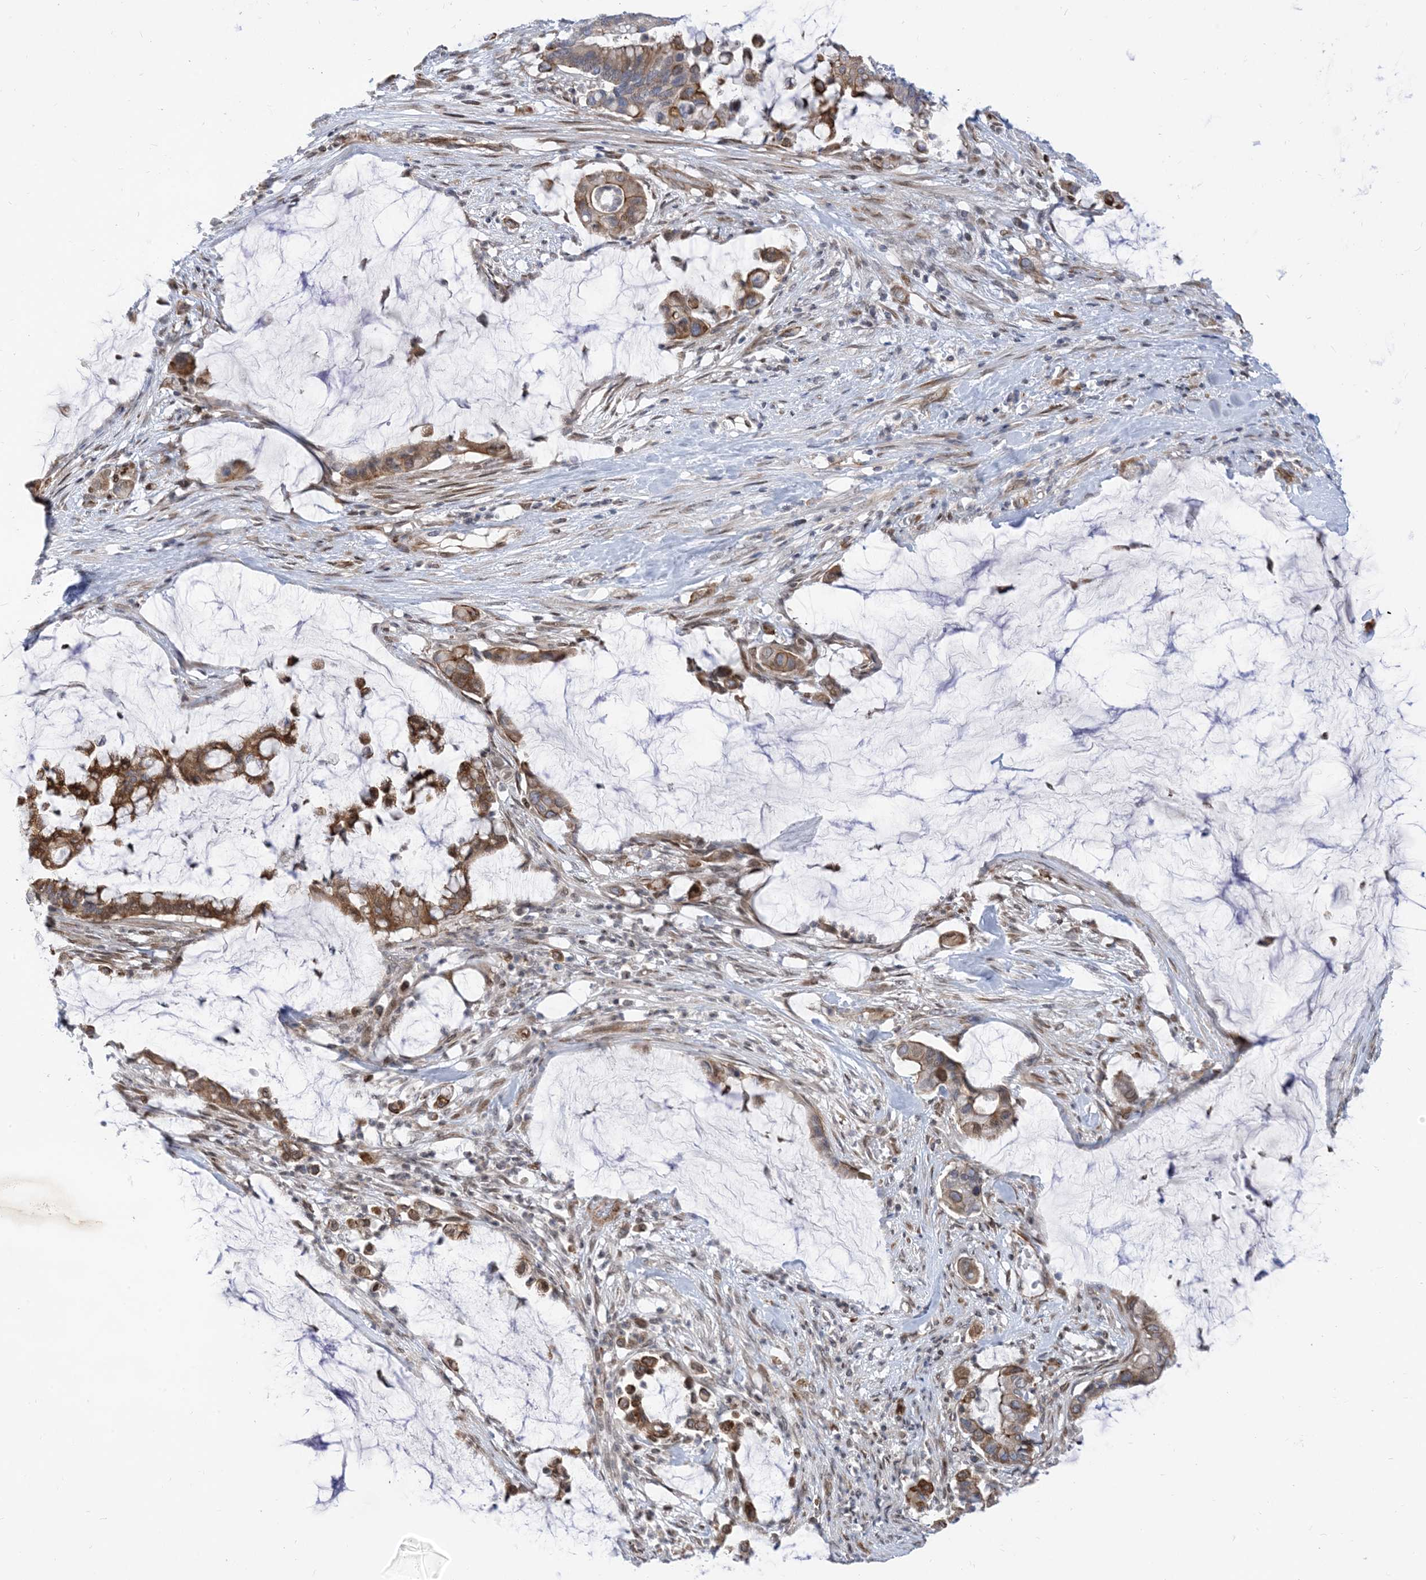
{"staining": {"intensity": "moderate", "quantity": ">75%", "location": "cytoplasmic/membranous"}, "tissue": "pancreatic cancer", "cell_type": "Tumor cells", "image_type": "cancer", "snomed": [{"axis": "morphology", "description": "Adenocarcinoma, NOS"}, {"axis": "topography", "description": "Pancreas"}], "caption": "The immunohistochemical stain shows moderate cytoplasmic/membranous expression in tumor cells of adenocarcinoma (pancreatic) tissue.", "gene": "TYSND1", "patient": {"sex": "male", "age": 41}}